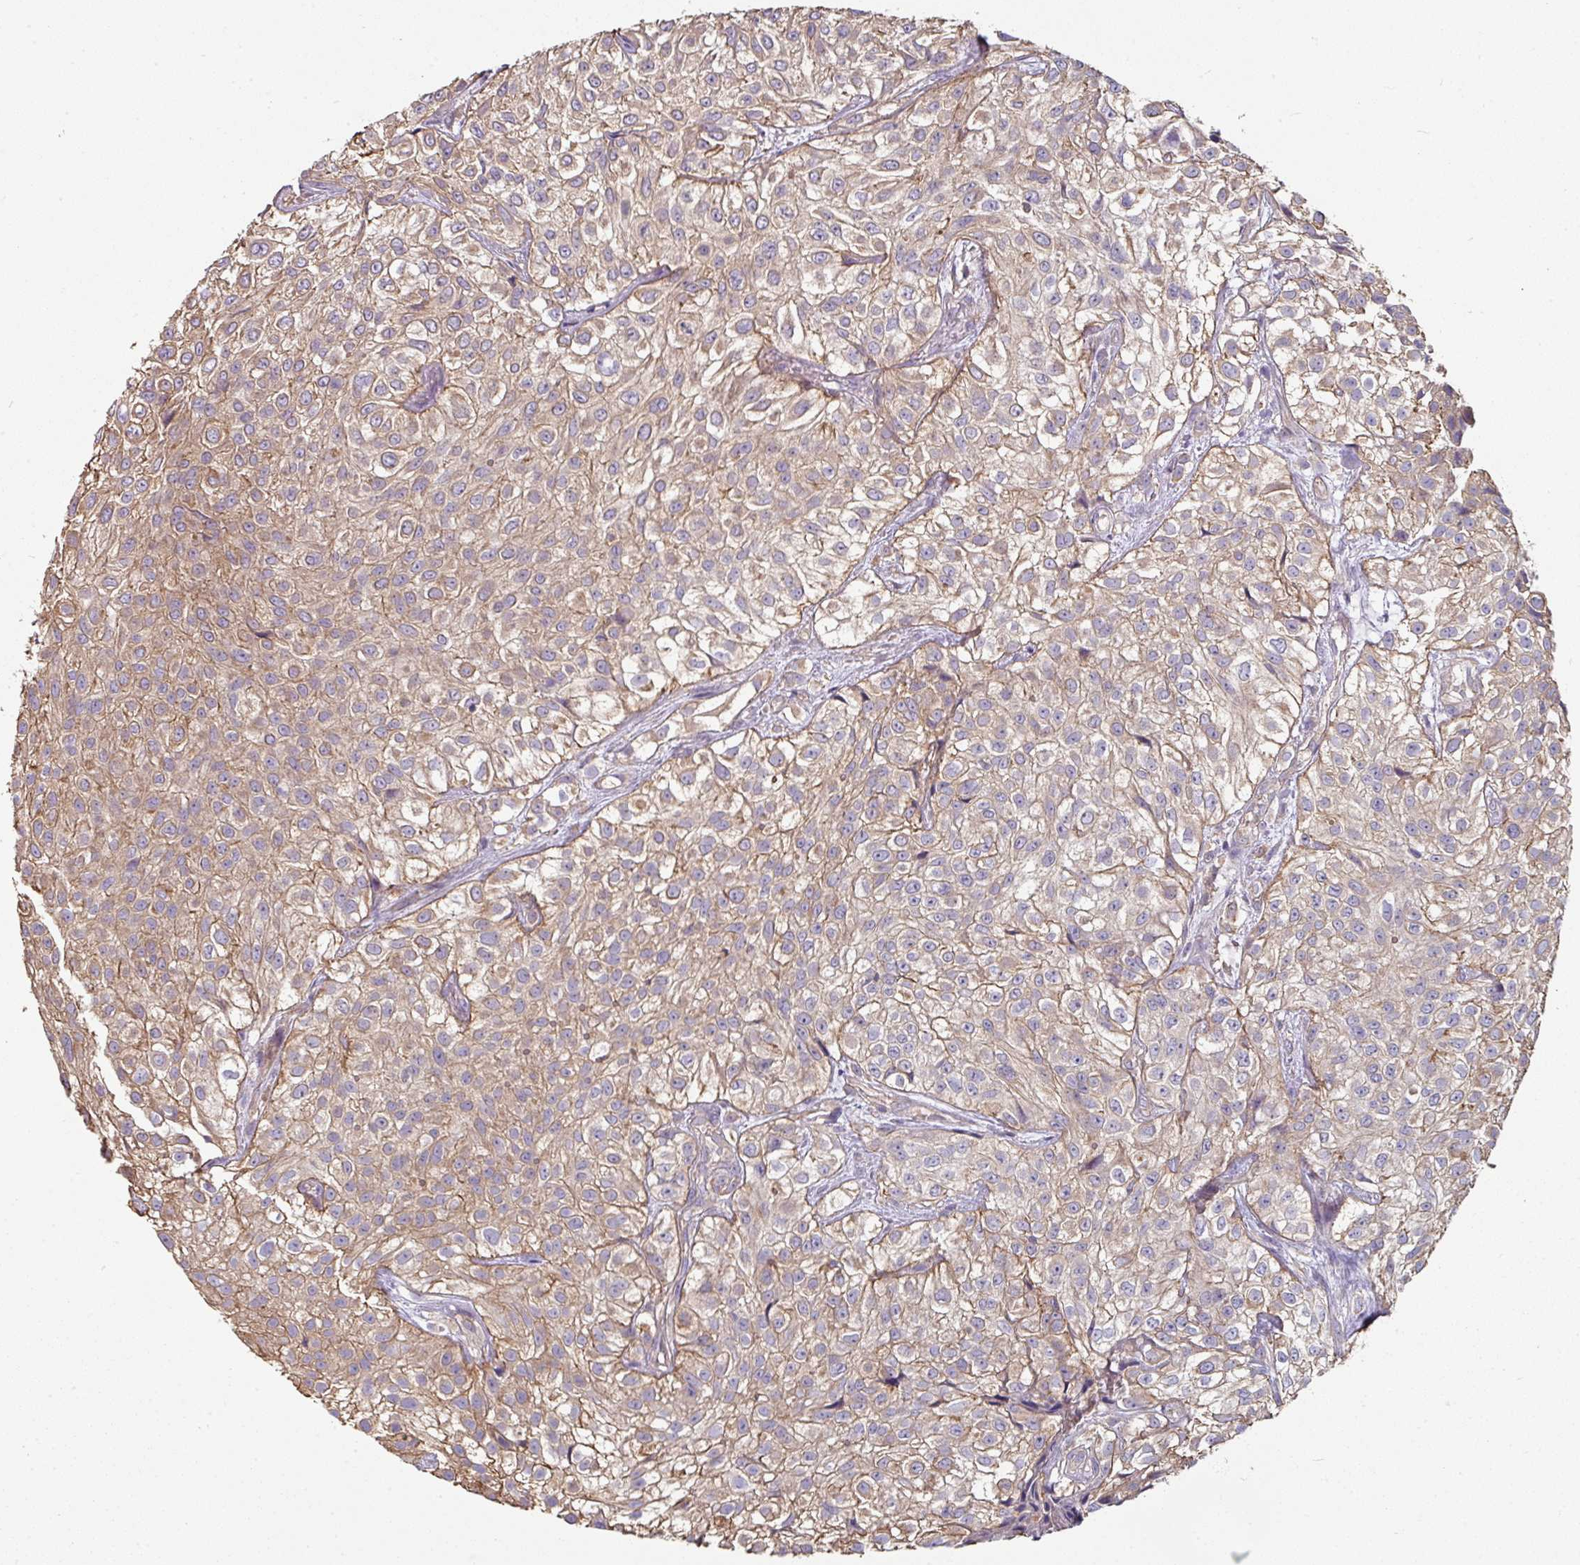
{"staining": {"intensity": "weak", "quantity": "25%-75%", "location": "cytoplasmic/membranous"}, "tissue": "urothelial cancer", "cell_type": "Tumor cells", "image_type": "cancer", "snomed": [{"axis": "morphology", "description": "Urothelial carcinoma, High grade"}, {"axis": "topography", "description": "Urinary bladder"}], "caption": "DAB (3,3'-diaminobenzidine) immunohistochemical staining of urothelial carcinoma (high-grade) exhibits weak cytoplasmic/membranous protein expression in approximately 25%-75% of tumor cells.", "gene": "C4orf48", "patient": {"sex": "male", "age": 56}}